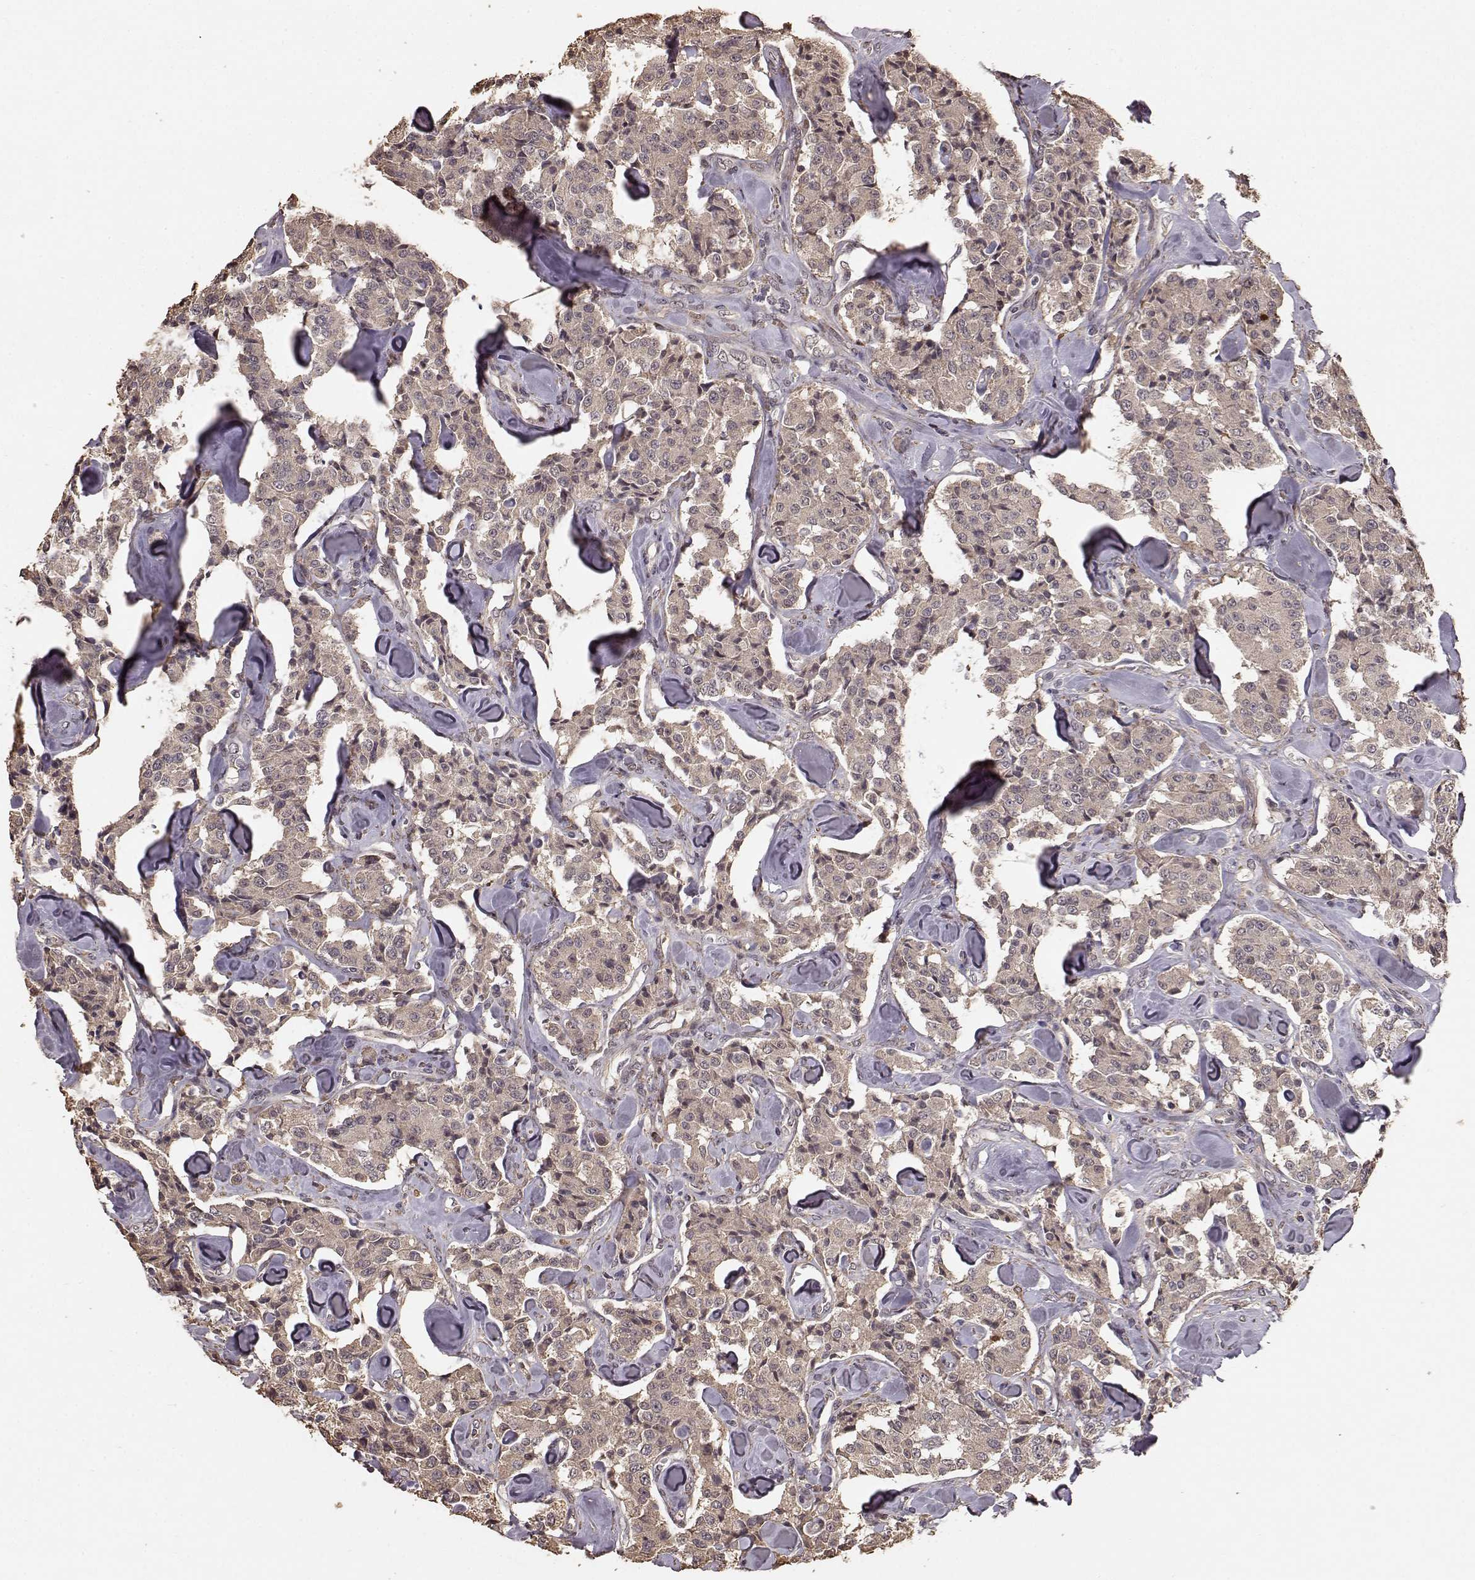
{"staining": {"intensity": "weak", "quantity": ">75%", "location": "cytoplasmic/membranous"}, "tissue": "carcinoid", "cell_type": "Tumor cells", "image_type": "cancer", "snomed": [{"axis": "morphology", "description": "Carcinoid, malignant, NOS"}, {"axis": "topography", "description": "Pancreas"}], "caption": "Carcinoid stained with a protein marker exhibits weak staining in tumor cells.", "gene": "USP15", "patient": {"sex": "male", "age": 41}}